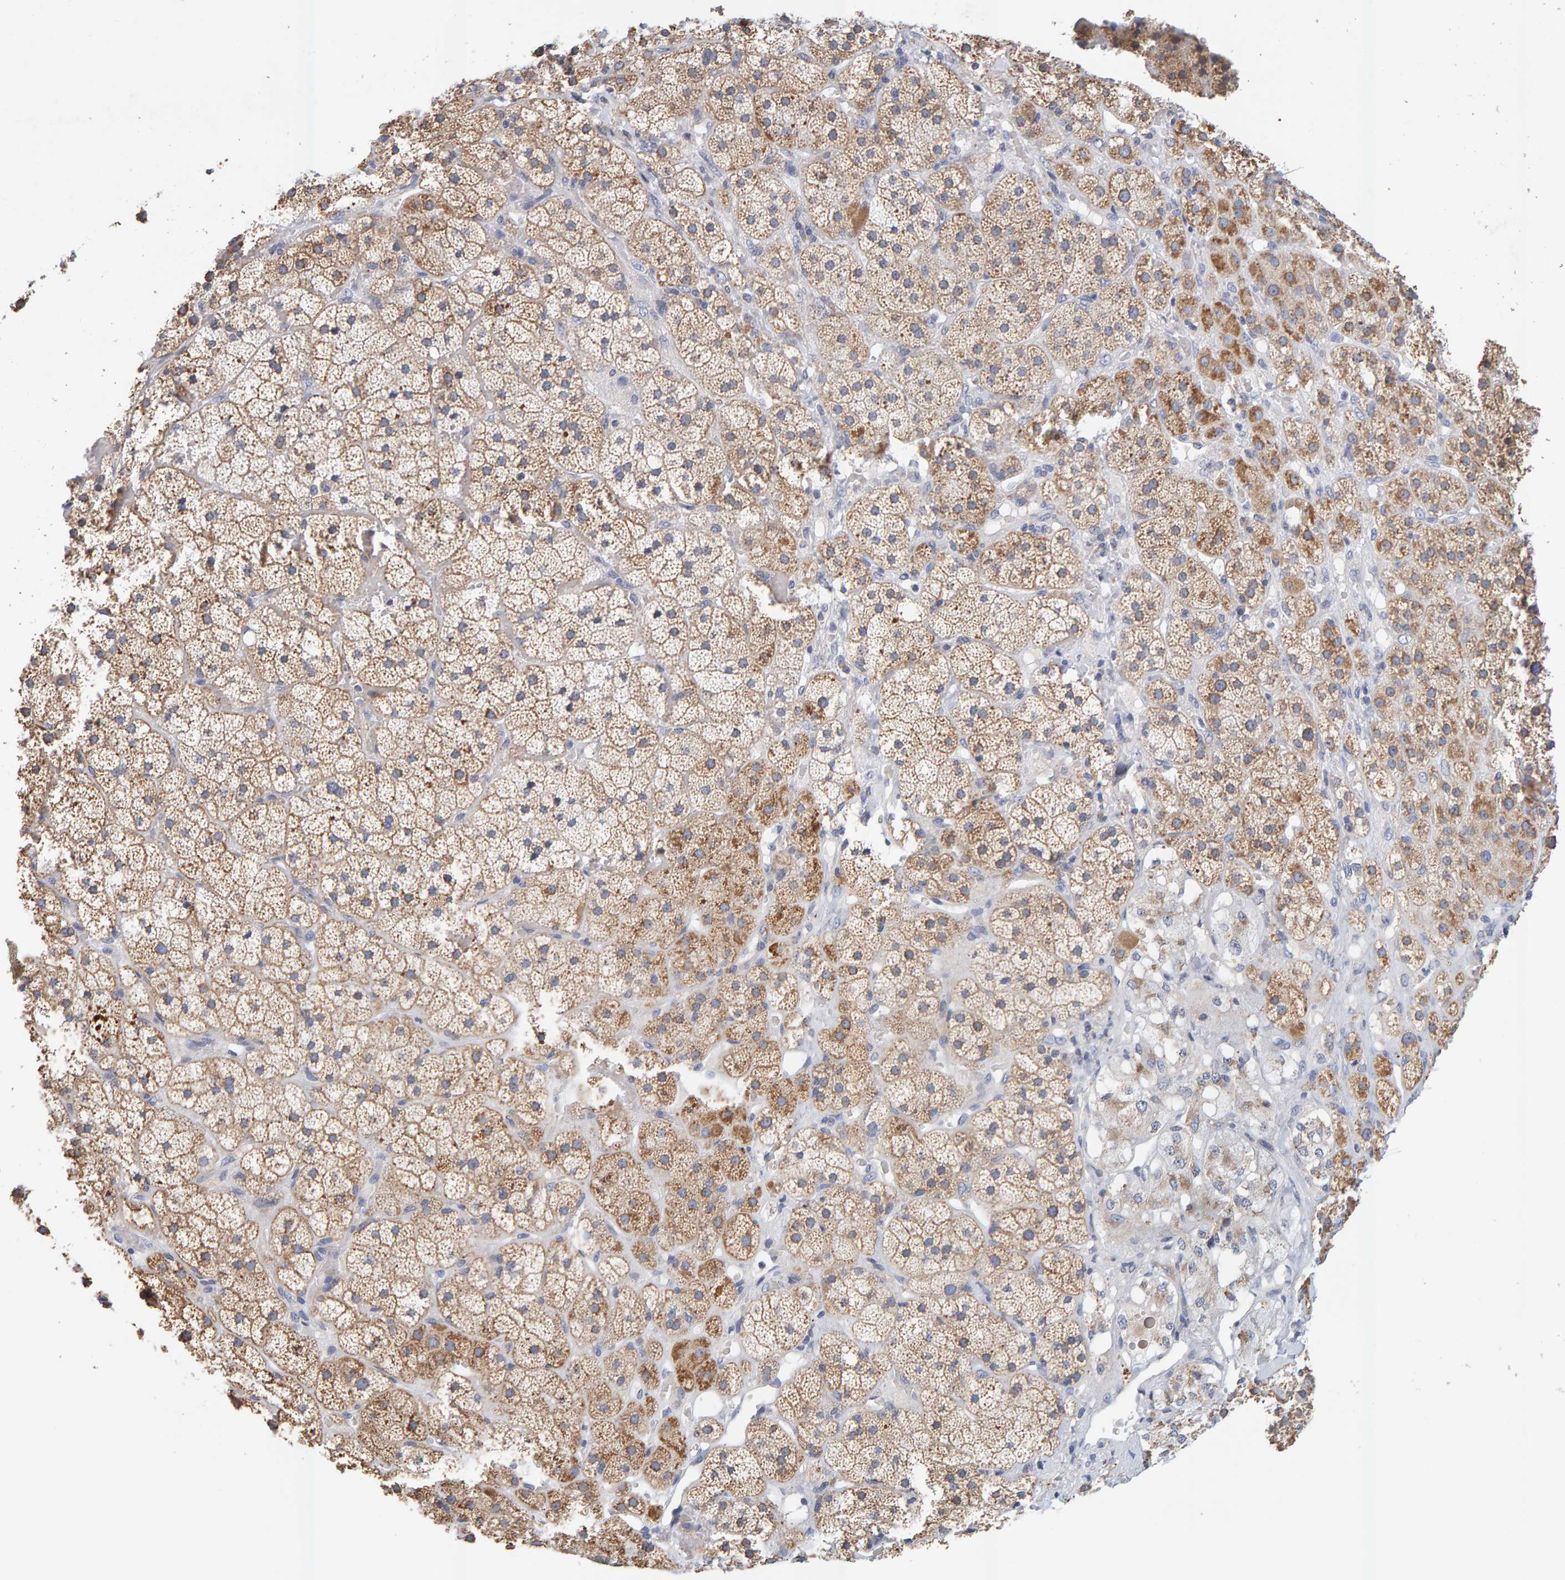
{"staining": {"intensity": "moderate", "quantity": ">75%", "location": "cytoplasmic/membranous"}, "tissue": "adrenal gland", "cell_type": "Glandular cells", "image_type": "normal", "snomed": [{"axis": "morphology", "description": "Normal tissue, NOS"}, {"axis": "topography", "description": "Adrenal gland"}], "caption": "Adrenal gland stained with IHC demonstrates moderate cytoplasmic/membranous expression in about >75% of glandular cells. The protein of interest is shown in brown color, while the nuclei are stained blue.", "gene": "SGPL1", "patient": {"sex": "male", "age": 57}}